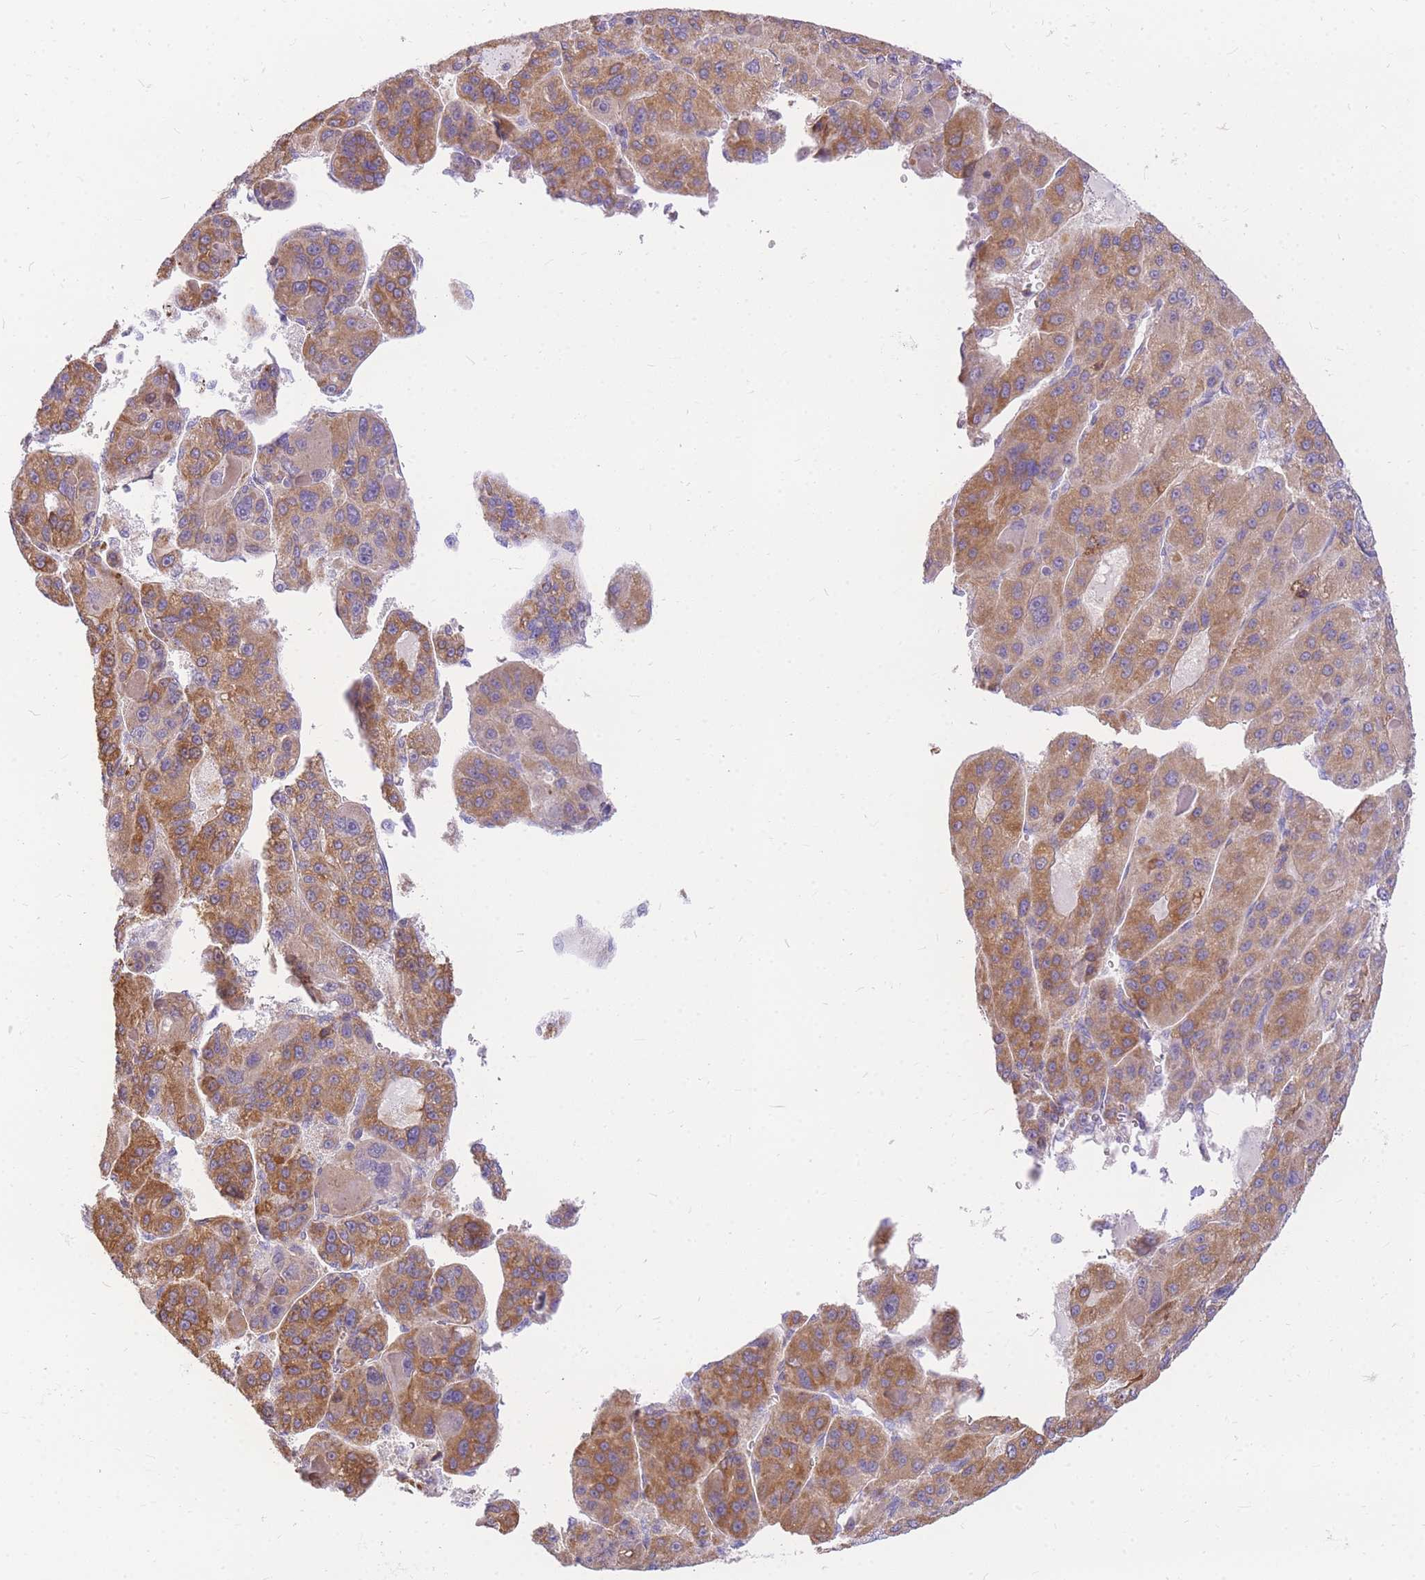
{"staining": {"intensity": "moderate", "quantity": ">75%", "location": "cytoplasmic/membranous"}, "tissue": "liver cancer", "cell_type": "Tumor cells", "image_type": "cancer", "snomed": [{"axis": "morphology", "description": "Carcinoma, Hepatocellular, NOS"}, {"axis": "topography", "description": "Liver"}], "caption": "Brown immunohistochemical staining in human liver cancer reveals moderate cytoplasmic/membranous expression in approximately >75% of tumor cells.", "gene": "S100PBP", "patient": {"sex": "male", "age": 76}}